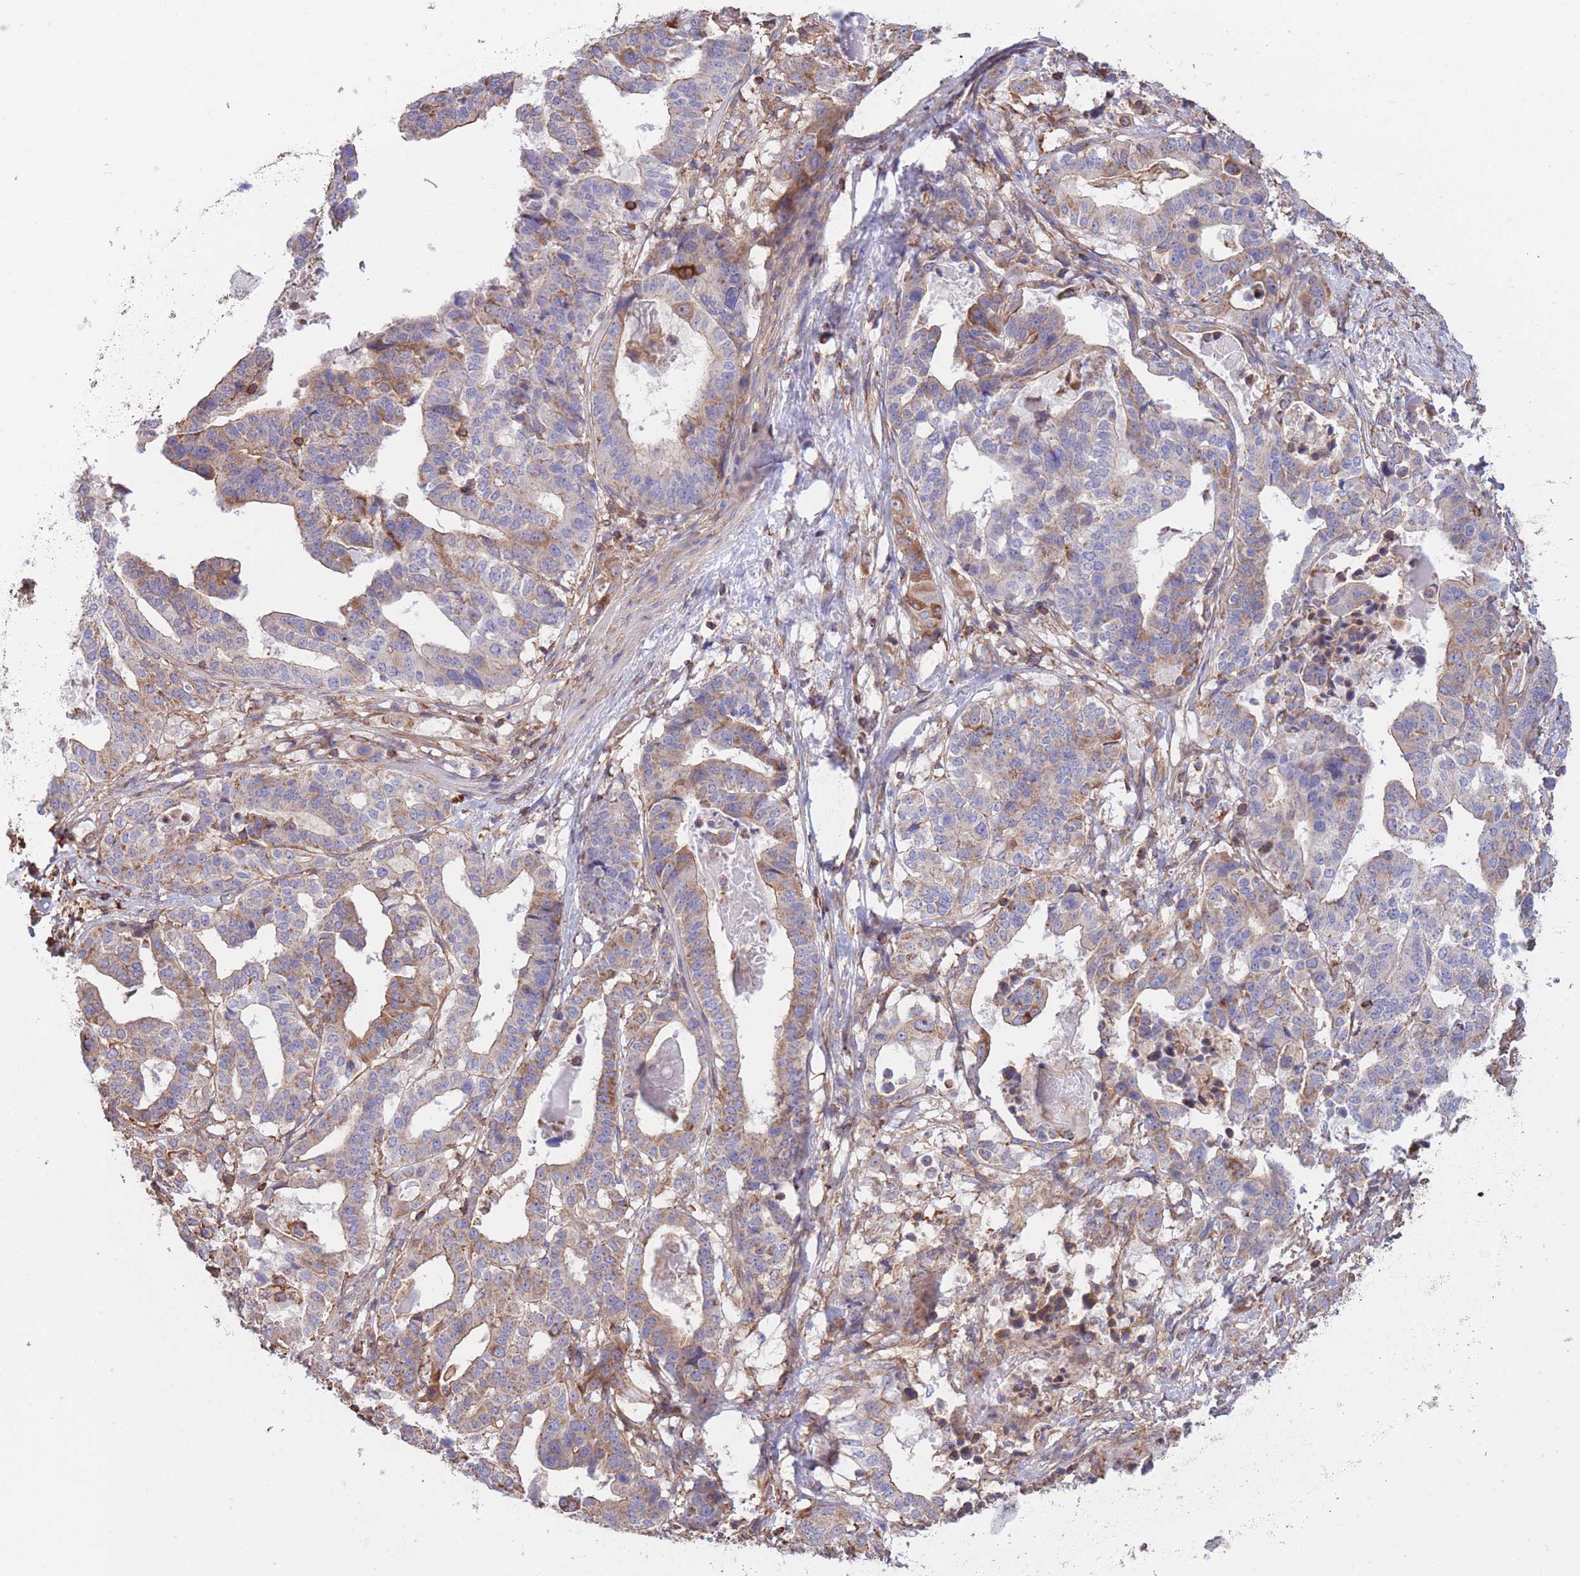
{"staining": {"intensity": "weak", "quantity": "25%-75%", "location": "cytoplasmic/membranous"}, "tissue": "stomach cancer", "cell_type": "Tumor cells", "image_type": "cancer", "snomed": [{"axis": "morphology", "description": "Adenocarcinoma, NOS"}, {"axis": "topography", "description": "Stomach"}], "caption": "Immunohistochemical staining of human stomach adenocarcinoma reveals weak cytoplasmic/membranous protein staining in about 25%-75% of tumor cells.", "gene": "LRRN4CL", "patient": {"sex": "male", "age": 48}}